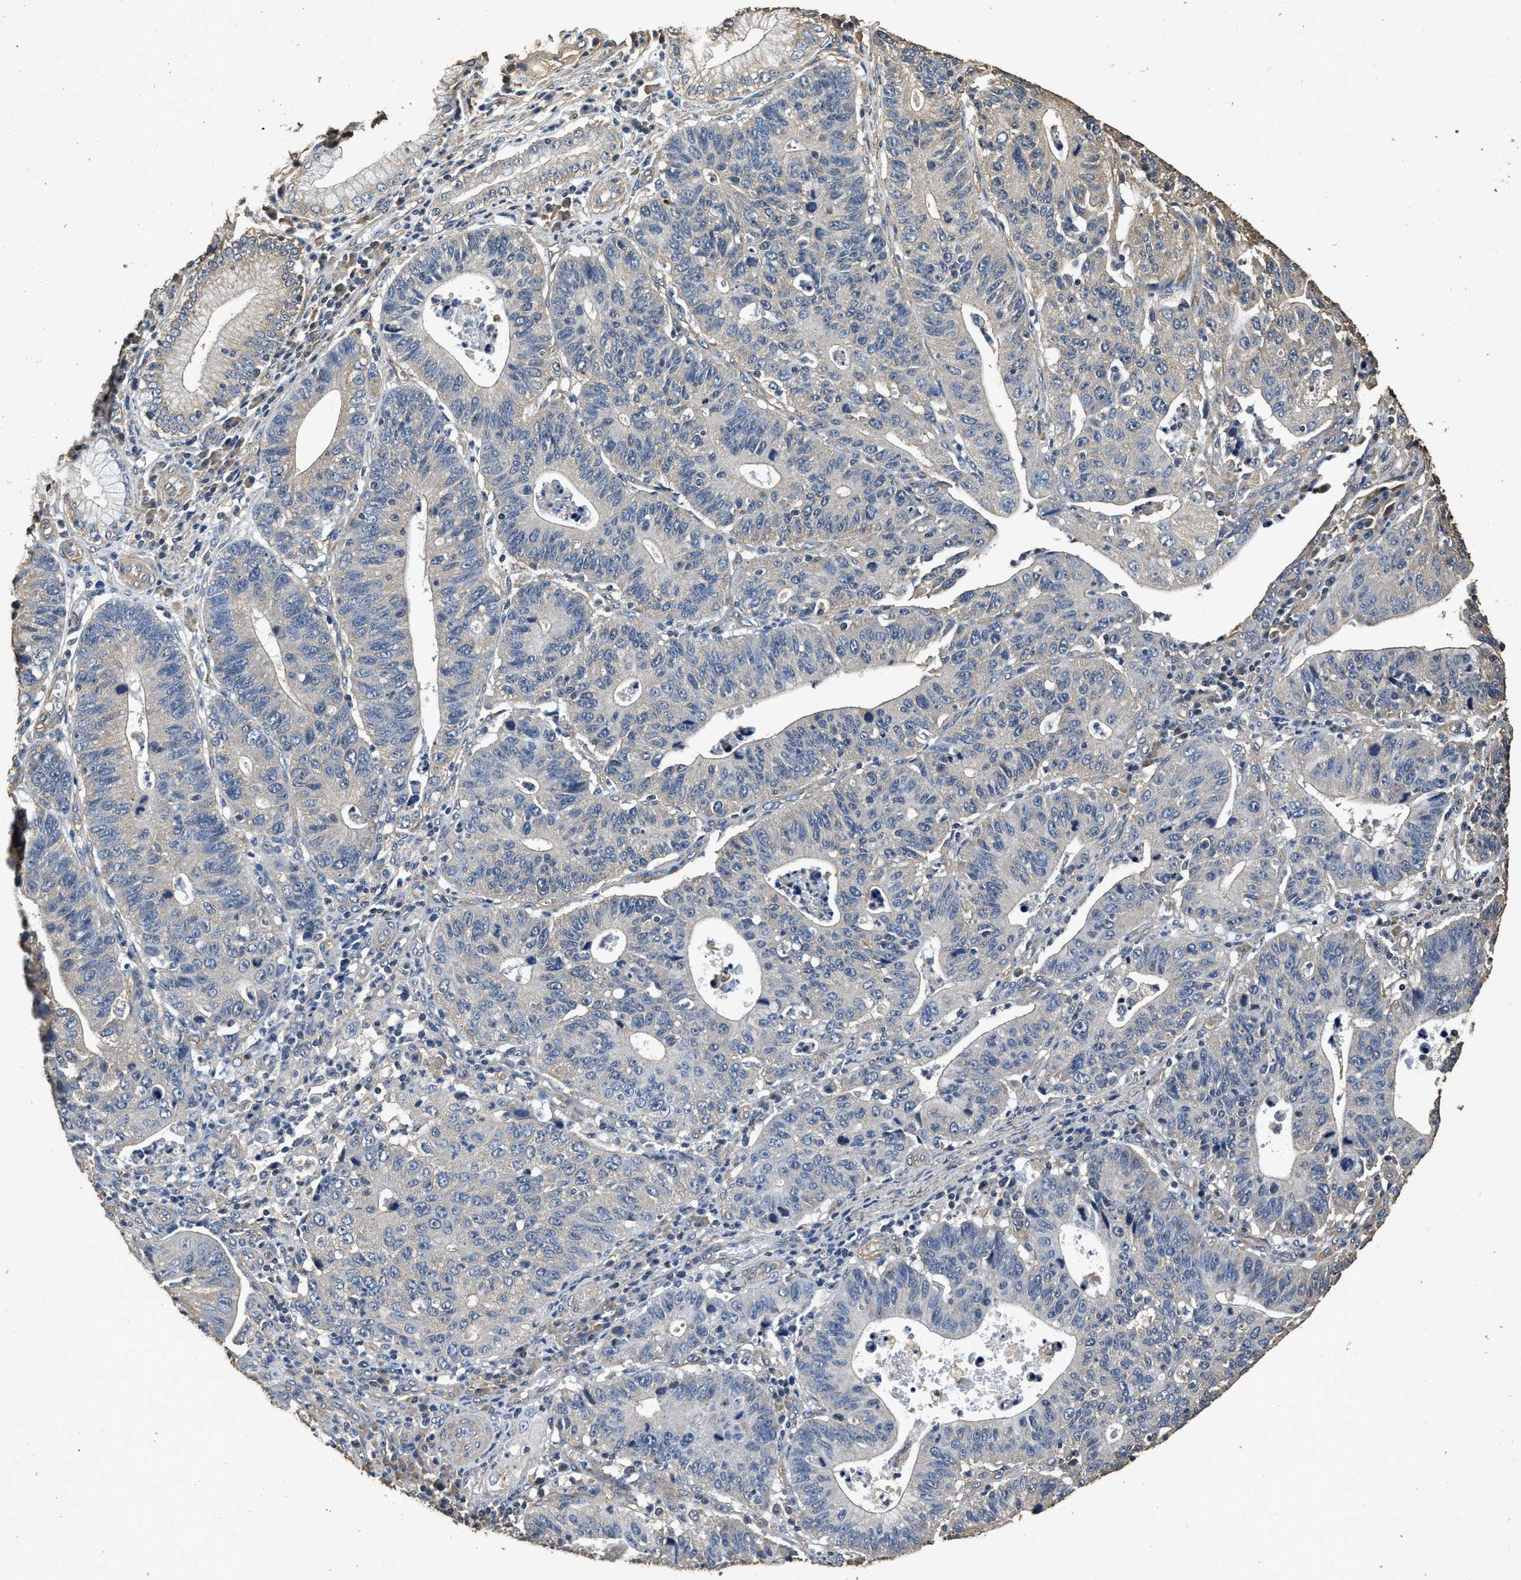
{"staining": {"intensity": "negative", "quantity": "none", "location": "none"}, "tissue": "stomach cancer", "cell_type": "Tumor cells", "image_type": "cancer", "snomed": [{"axis": "morphology", "description": "Adenocarcinoma, NOS"}, {"axis": "topography", "description": "Stomach"}], "caption": "A photomicrograph of stomach cancer (adenocarcinoma) stained for a protein shows no brown staining in tumor cells.", "gene": "MIB1", "patient": {"sex": "male", "age": 59}}